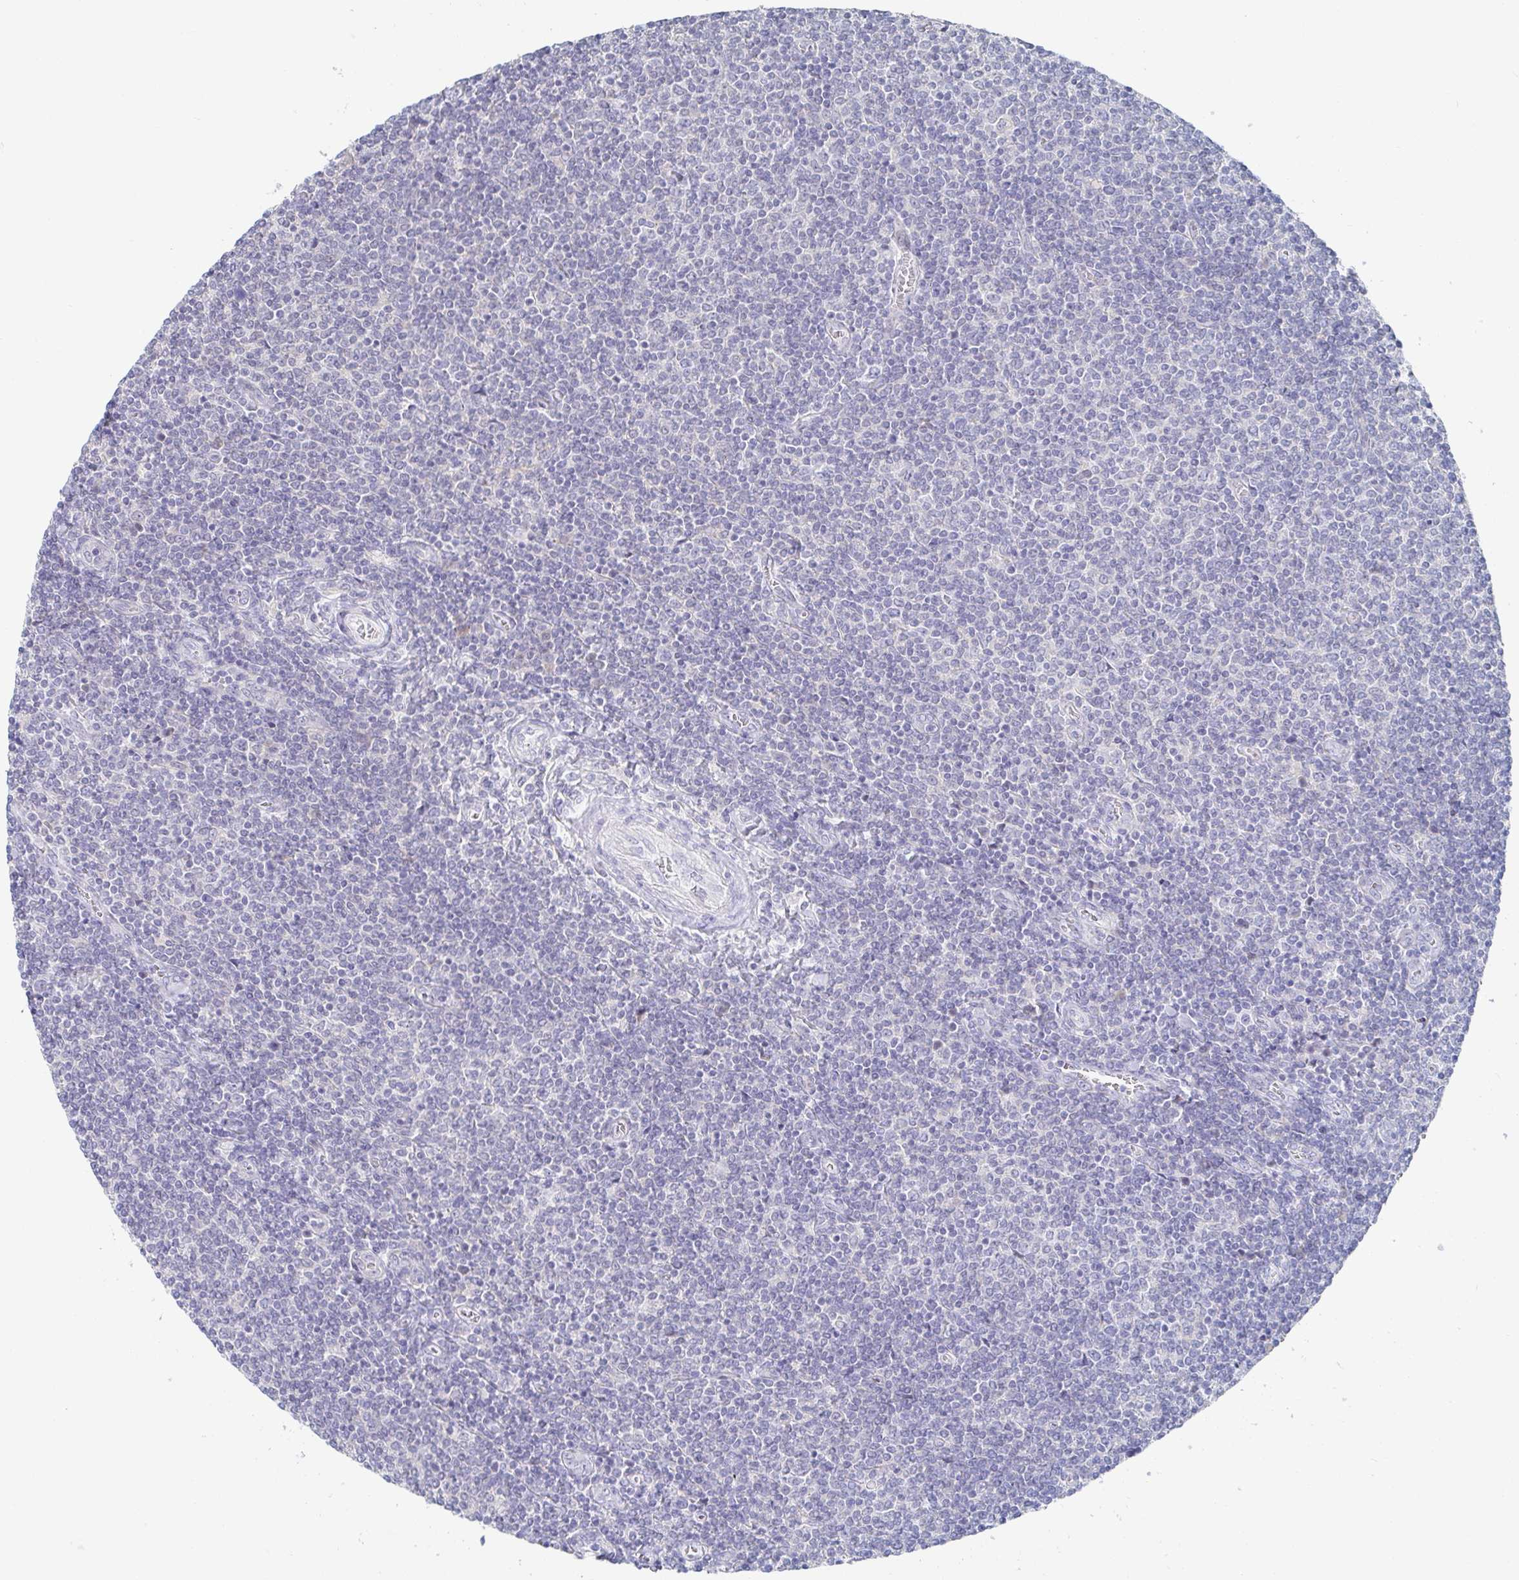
{"staining": {"intensity": "negative", "quantity": "none", "location": "none"}, "tissue": "lymphoma", "cell_type": "Tumor cells", "image_type": "cancer", "snomed": [{"axis": "morphology", "description": "Malignant lymphoma, non-Hodgkin's type, Low grade"}, {"axis": "topography", "description": "Lymph node"}], "caption": "Lymphoma was stained to show a protein in brown. There is no significant staining in tumor cells.", "gene": "ZNF430", "patient": {"sex": "male", "age": 52}}